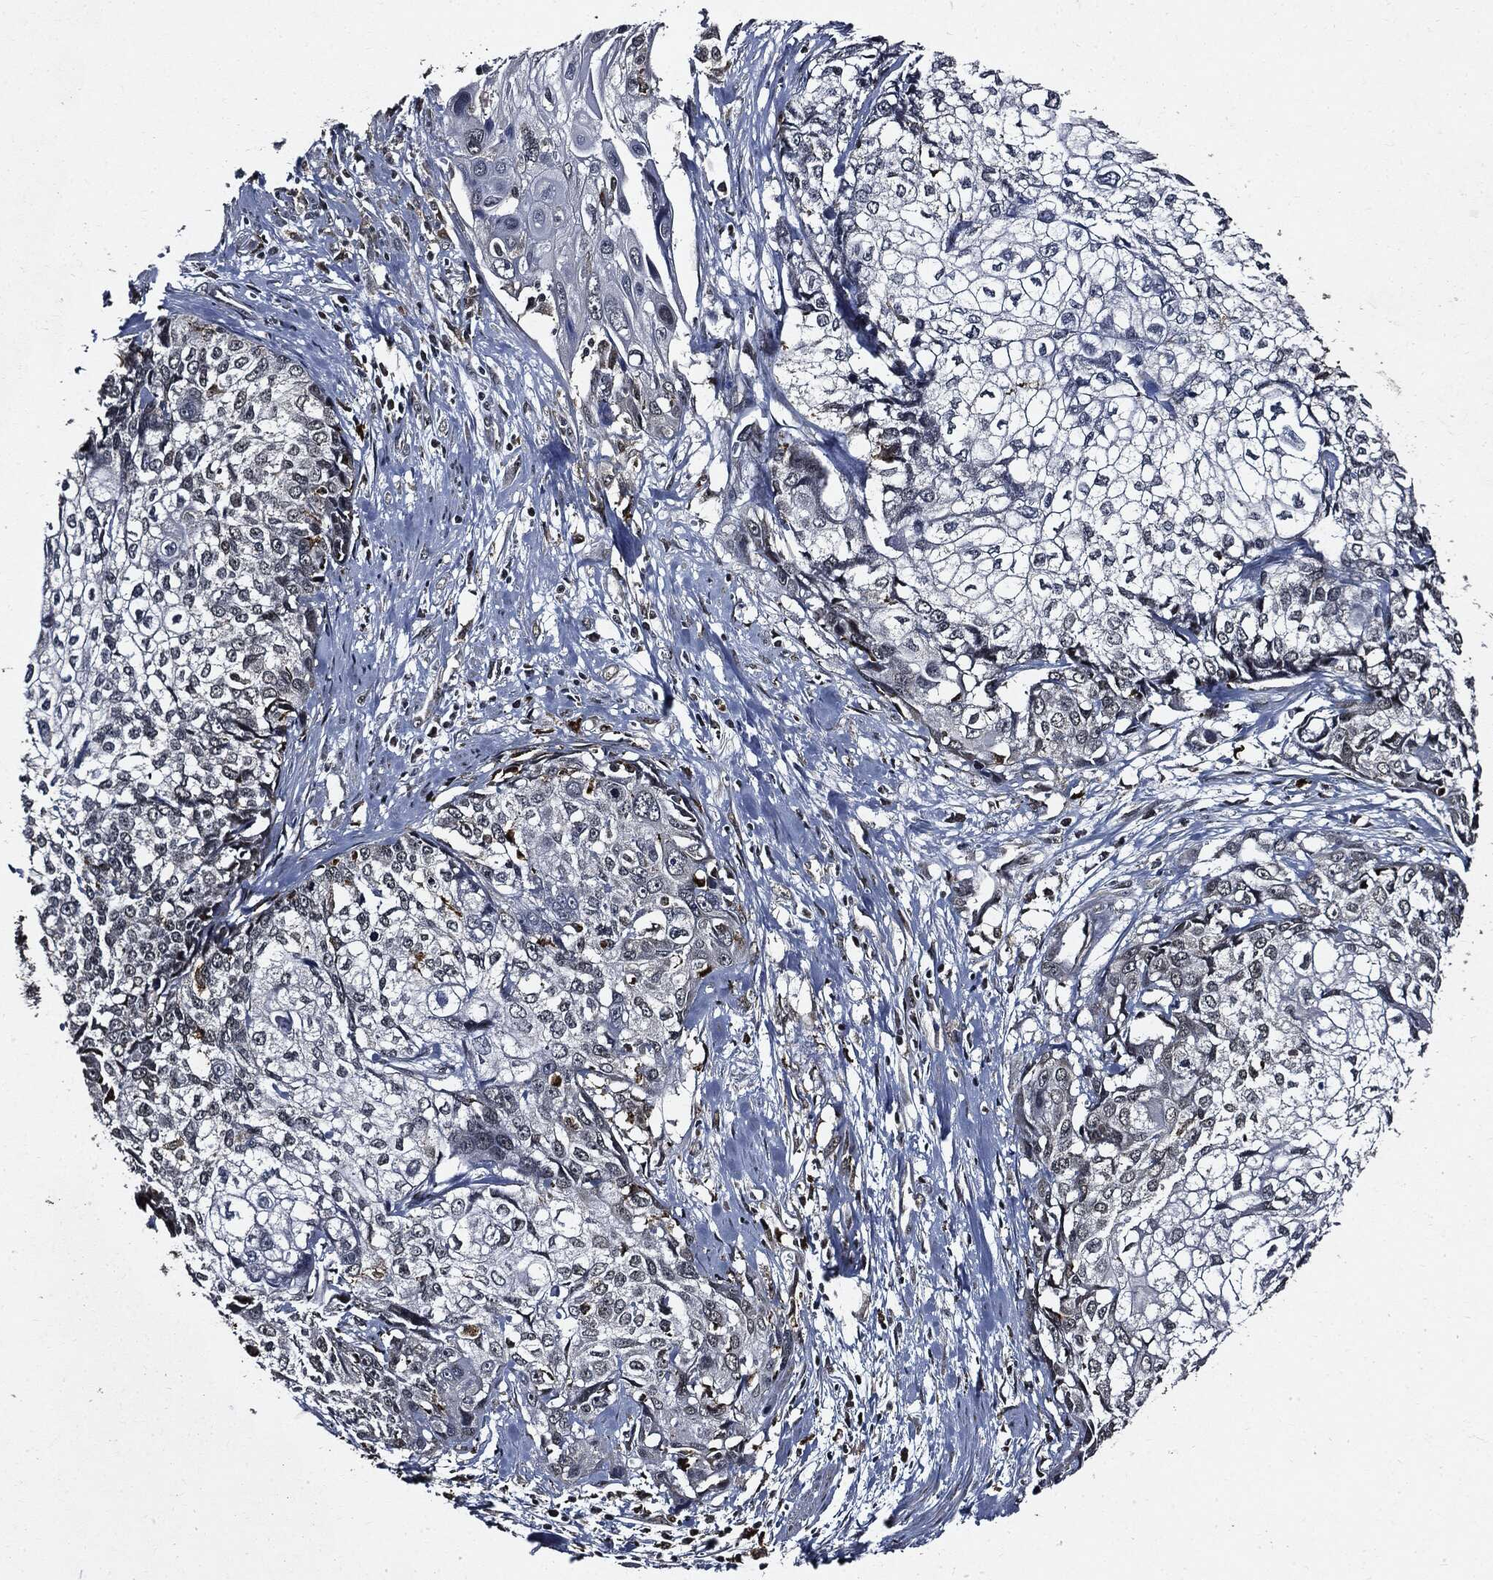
{"staining": {"intensity": "negative", "quantity": "none", "location": "none"}, "tissue": "cervical cancer", "cell_type": "Tumor cells", "image_type": "cancer", "snomed": [{"axis": "morphology", "description": "Squamous cell carcinoma, NOS"}, {"axis": "topography", "description": "Cervix"}], "caption": "Protein analysis of cervical cancer displays no significant staining in tumor cells. The staining was performed using DAB (3,3'-diaminobenzidine) to visualize the protein expression in brown, while the nuclei were stained in blue with hematoxylin (Magnification: 20x).", "gene": "SUGT1", "patient": {"sex": "female", "age": 58}}